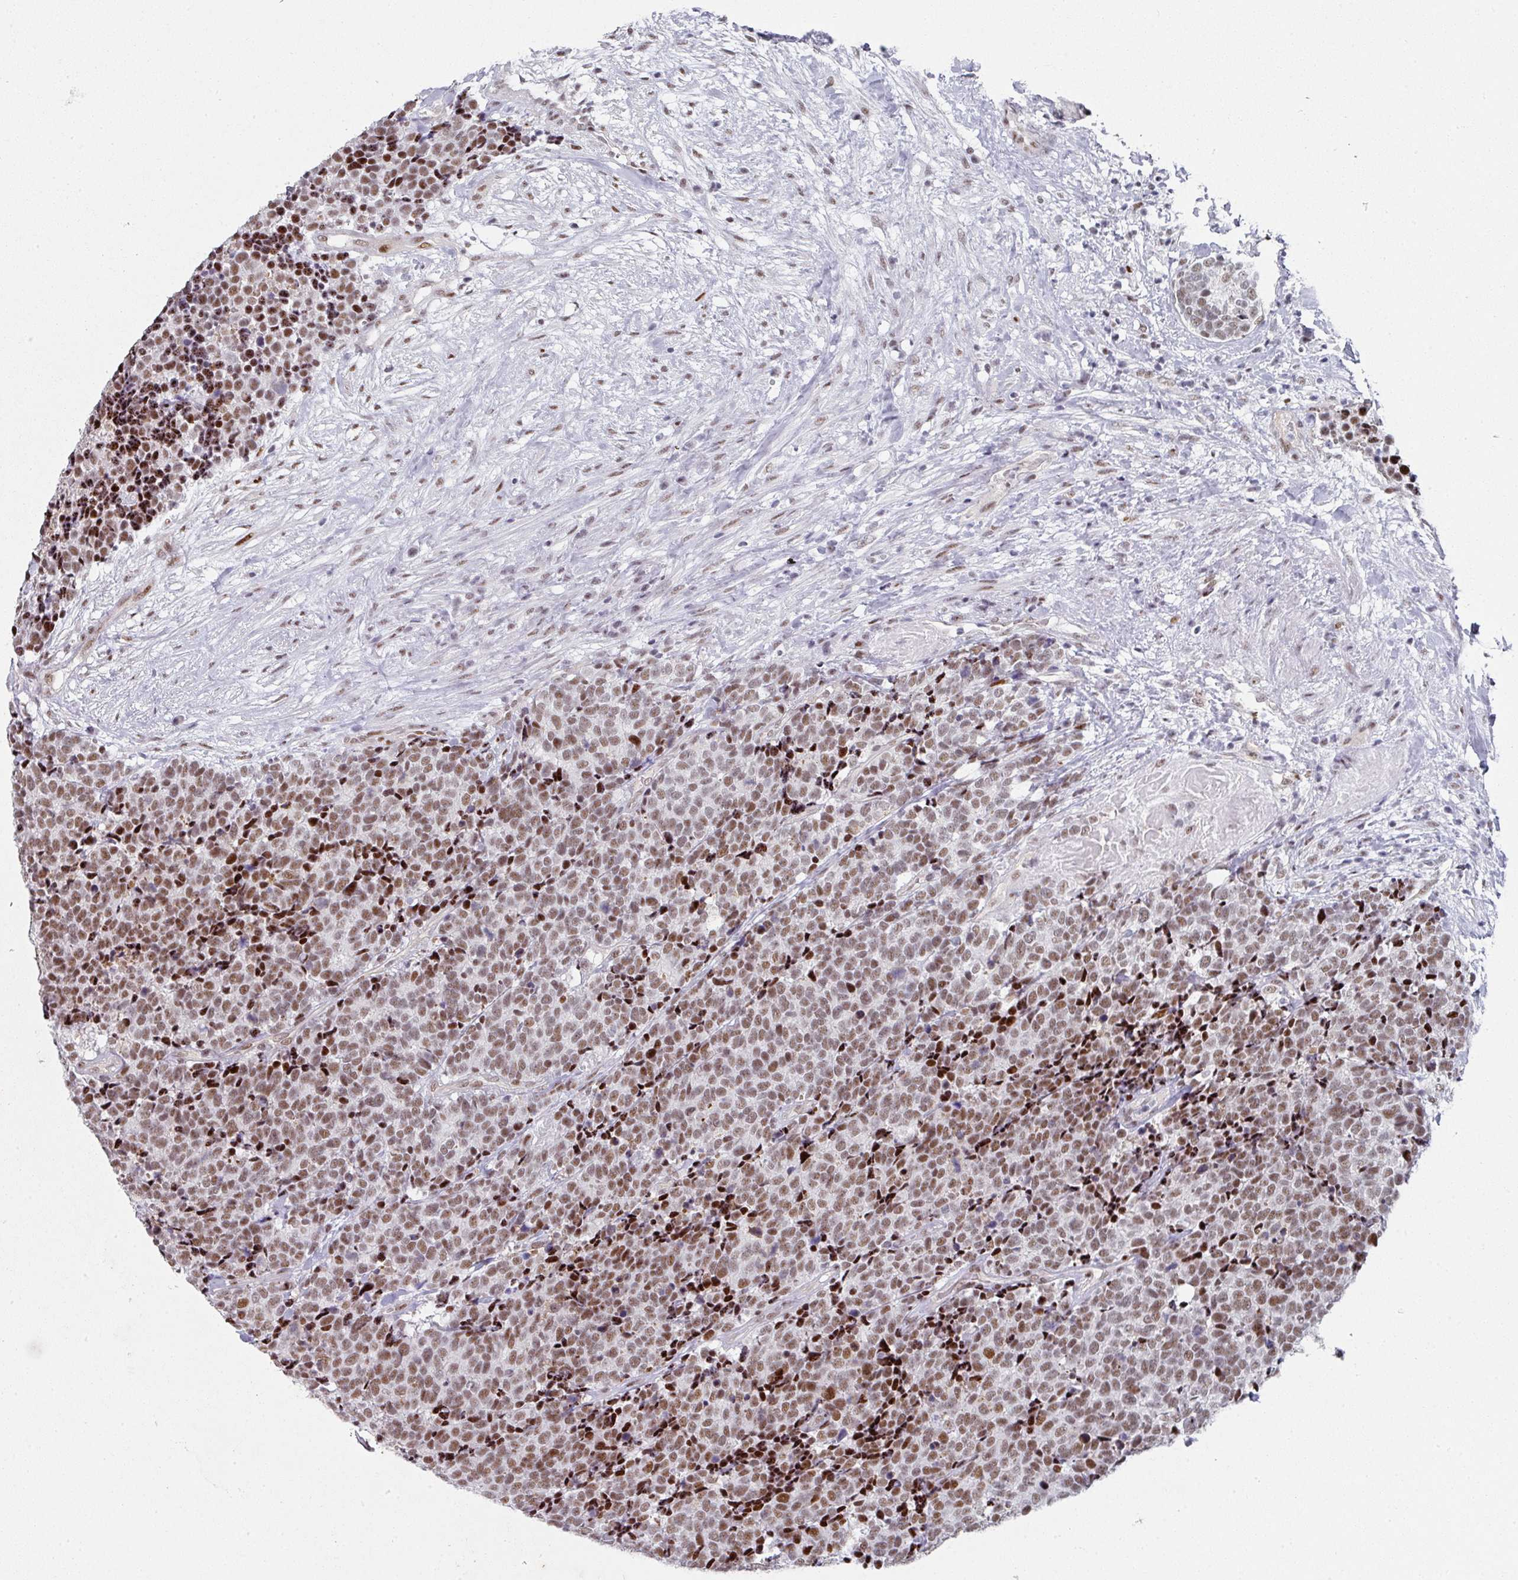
{"staining": {"intensity": "moderate", "quantity": ">75%", "location": "nuclear"}, "tissue": "carcinoid", "cell_type": "Tumor cells", "image_type": "cancer", "snomed": [{"axis": "morphology", "description": "Carcinoid, malignant, NOS"}, {"axis": "topography", "description": "Skin"}], "caption": "Immunohistochemistry photomicrograph of carcinoid (malignant) stained for a protein (brown), which displays medium levels of moderate nuclear staining in about >75% of tumor cells.", "gene": "SF3B5", "patient": {"sex": "female", "age": 79}}